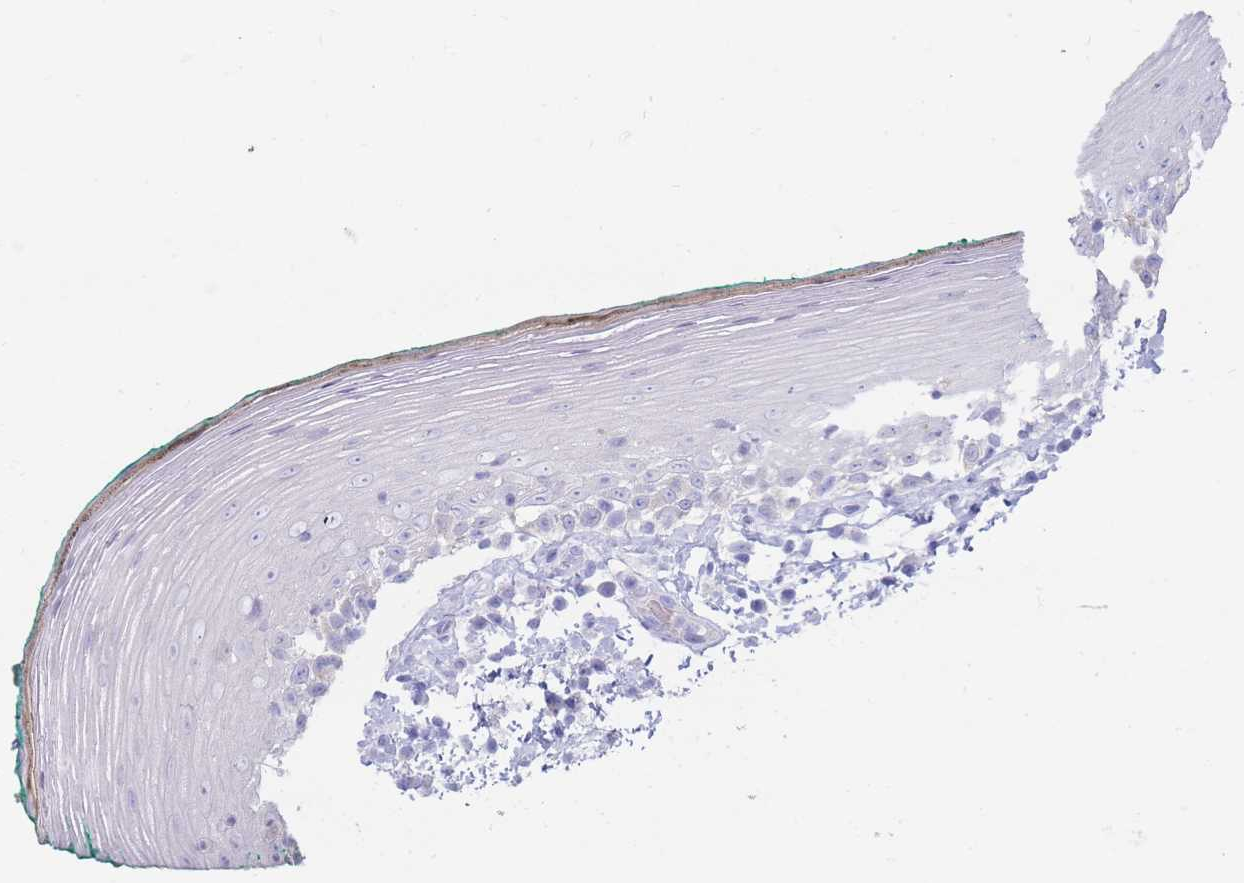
{"staining": {"intensity": "negative", "quantity": "none", "location": "none"}, "tissue": "oral mucosa", "cell_type": "Squamous epithelial cells", "image_type": "normal", "snomed": [{"axis": "morphology", "description": "Normal tissue, NOS"}, {"axis": "topography", "description": "Oral tissue"}], "caption": "Squamous epithelial cells show no significant protein positivity in unremarkable oral mucosa.", "gene": "ENSG00000284931", "patient": {"sex": "female", "age": 83}}